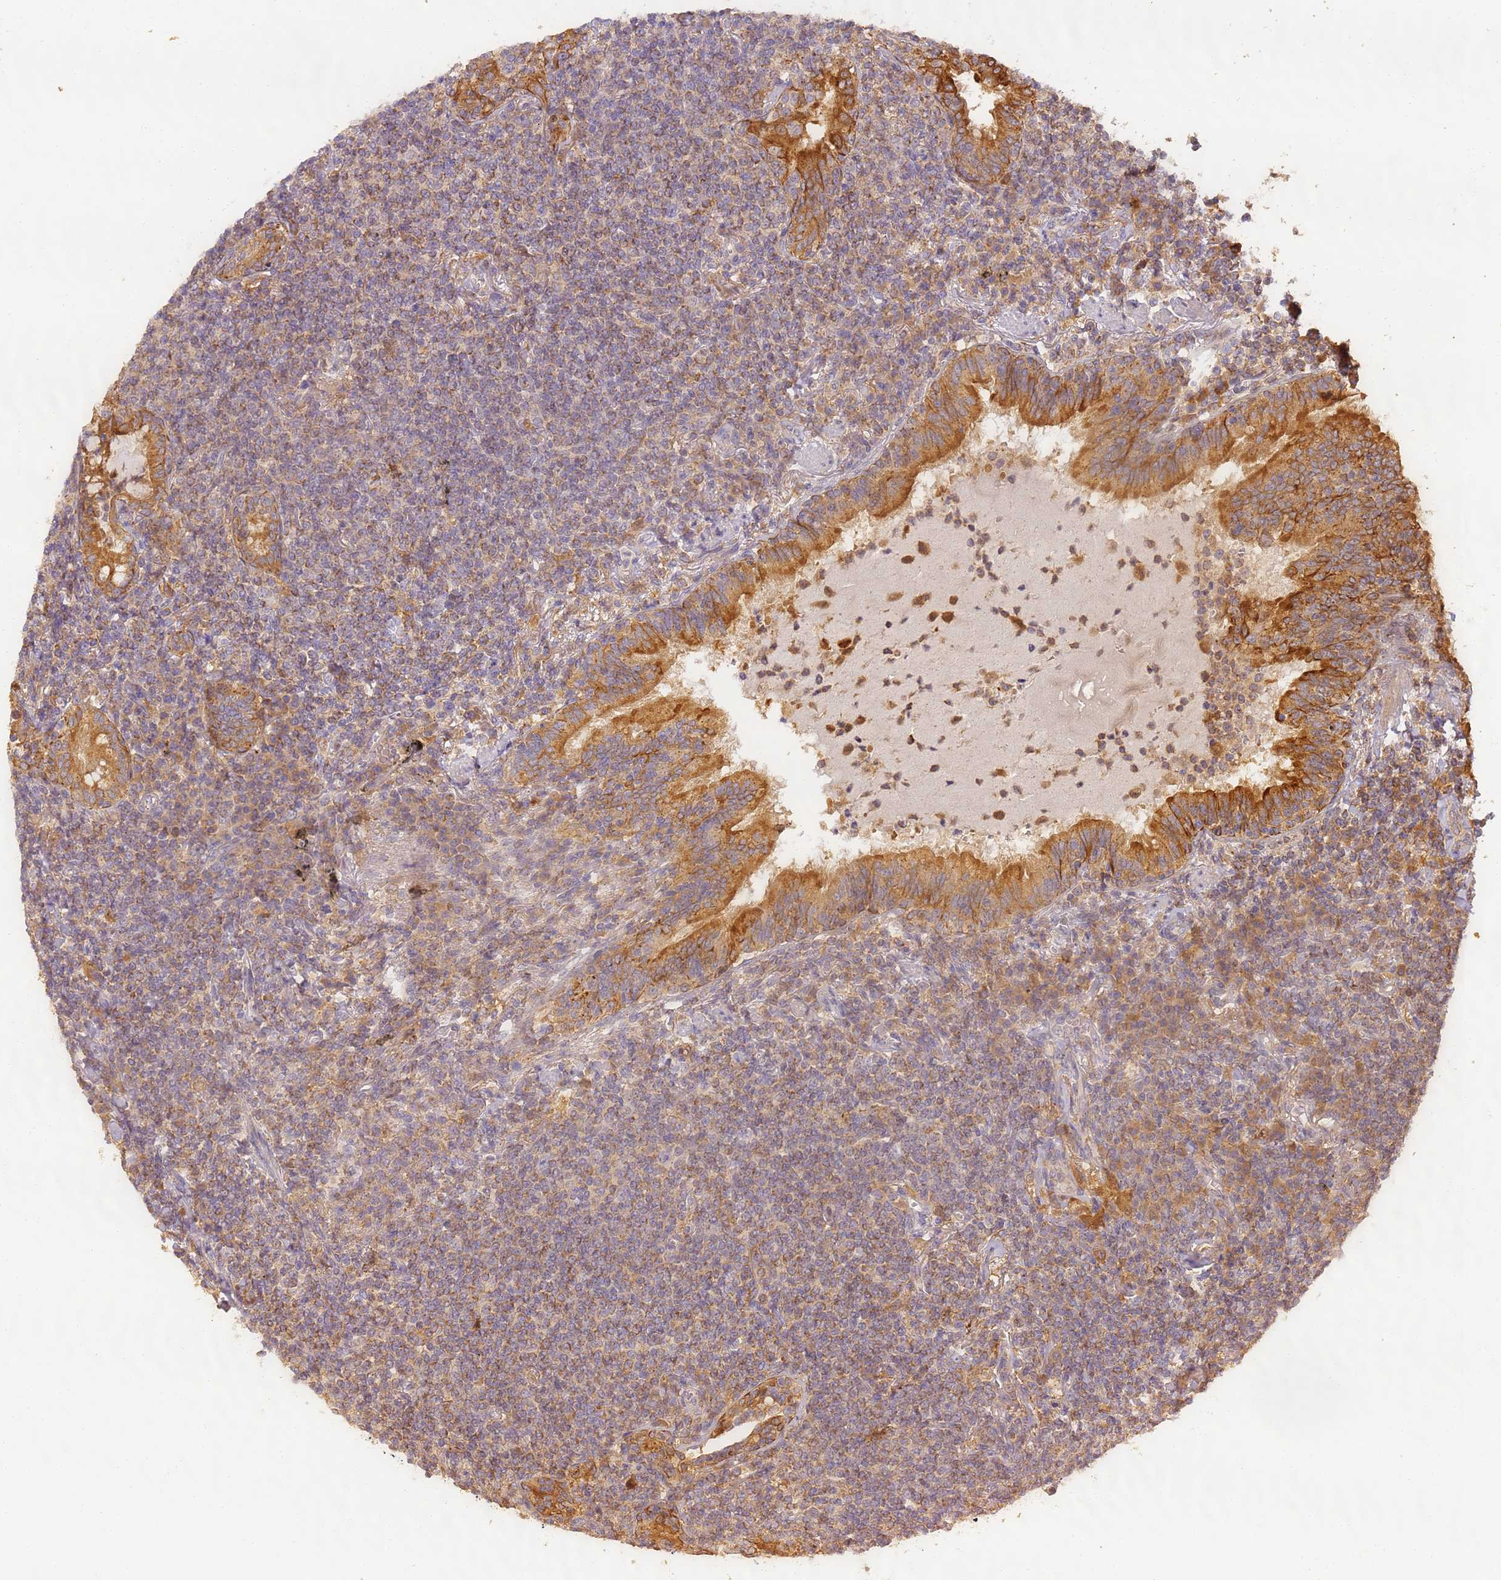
{"staining": {"intensity": "moderate", "quantity": "25%-75%", "location": "cytoplasmic/membranous"}, "tissue": "lymphoma", "cell_type": "Tumor cells", "image_type": "cancer", "snomed": [{"axis": "morphology", "description": "Malignant lymphoma, non-Hodgkin's type, Low grade"}, {"axis": "topography", "description": "Lung"}], "caption": "DAB immunohistochemical staining of low-grade malignant lymphoma, non-Hodgkin's type reveals moderate cytoplasmic/membranous protein staining in about 25%-75% of tumor cells.", "gene": "TIGAR", "patient": {"sex": "female", "age": 71}}